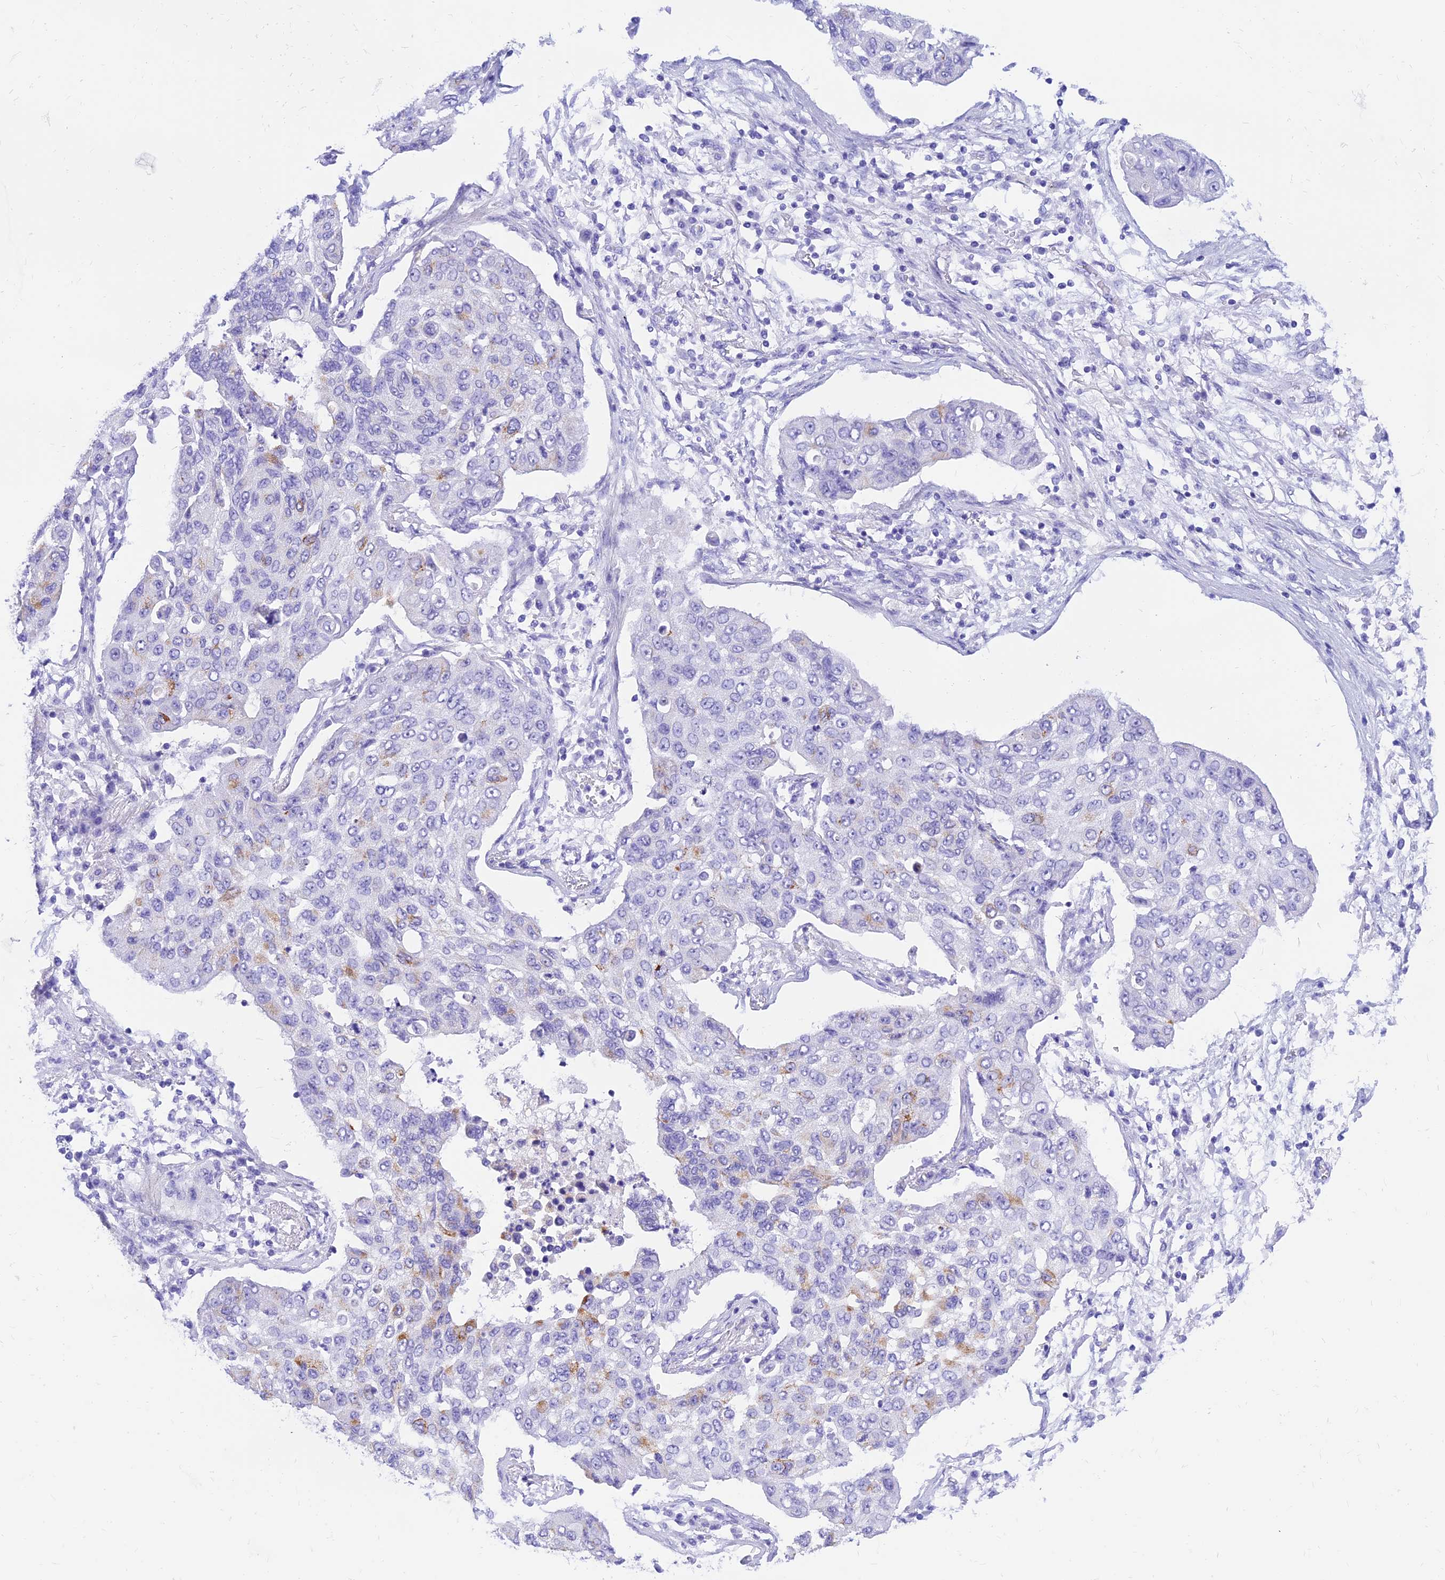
{"staining": {"intensity": "weak", "quantity": "<25%", "location": "cytoplasmic/membranous"}, "tissue": "lung cancer", "cell_type": "Tumor cells", "image_type": "cancer", "snomed": [{"axis": "morphology", "description": "Squamous cell carcinoma, NOS"}, {"axis": "topography", "description": "Lung"}], "caption": "There is no significant positivity in tumor cells of lung squamous cell carcinoma.", "gene": "PRNP", "patient": {"sex": "male", "age": 74}}